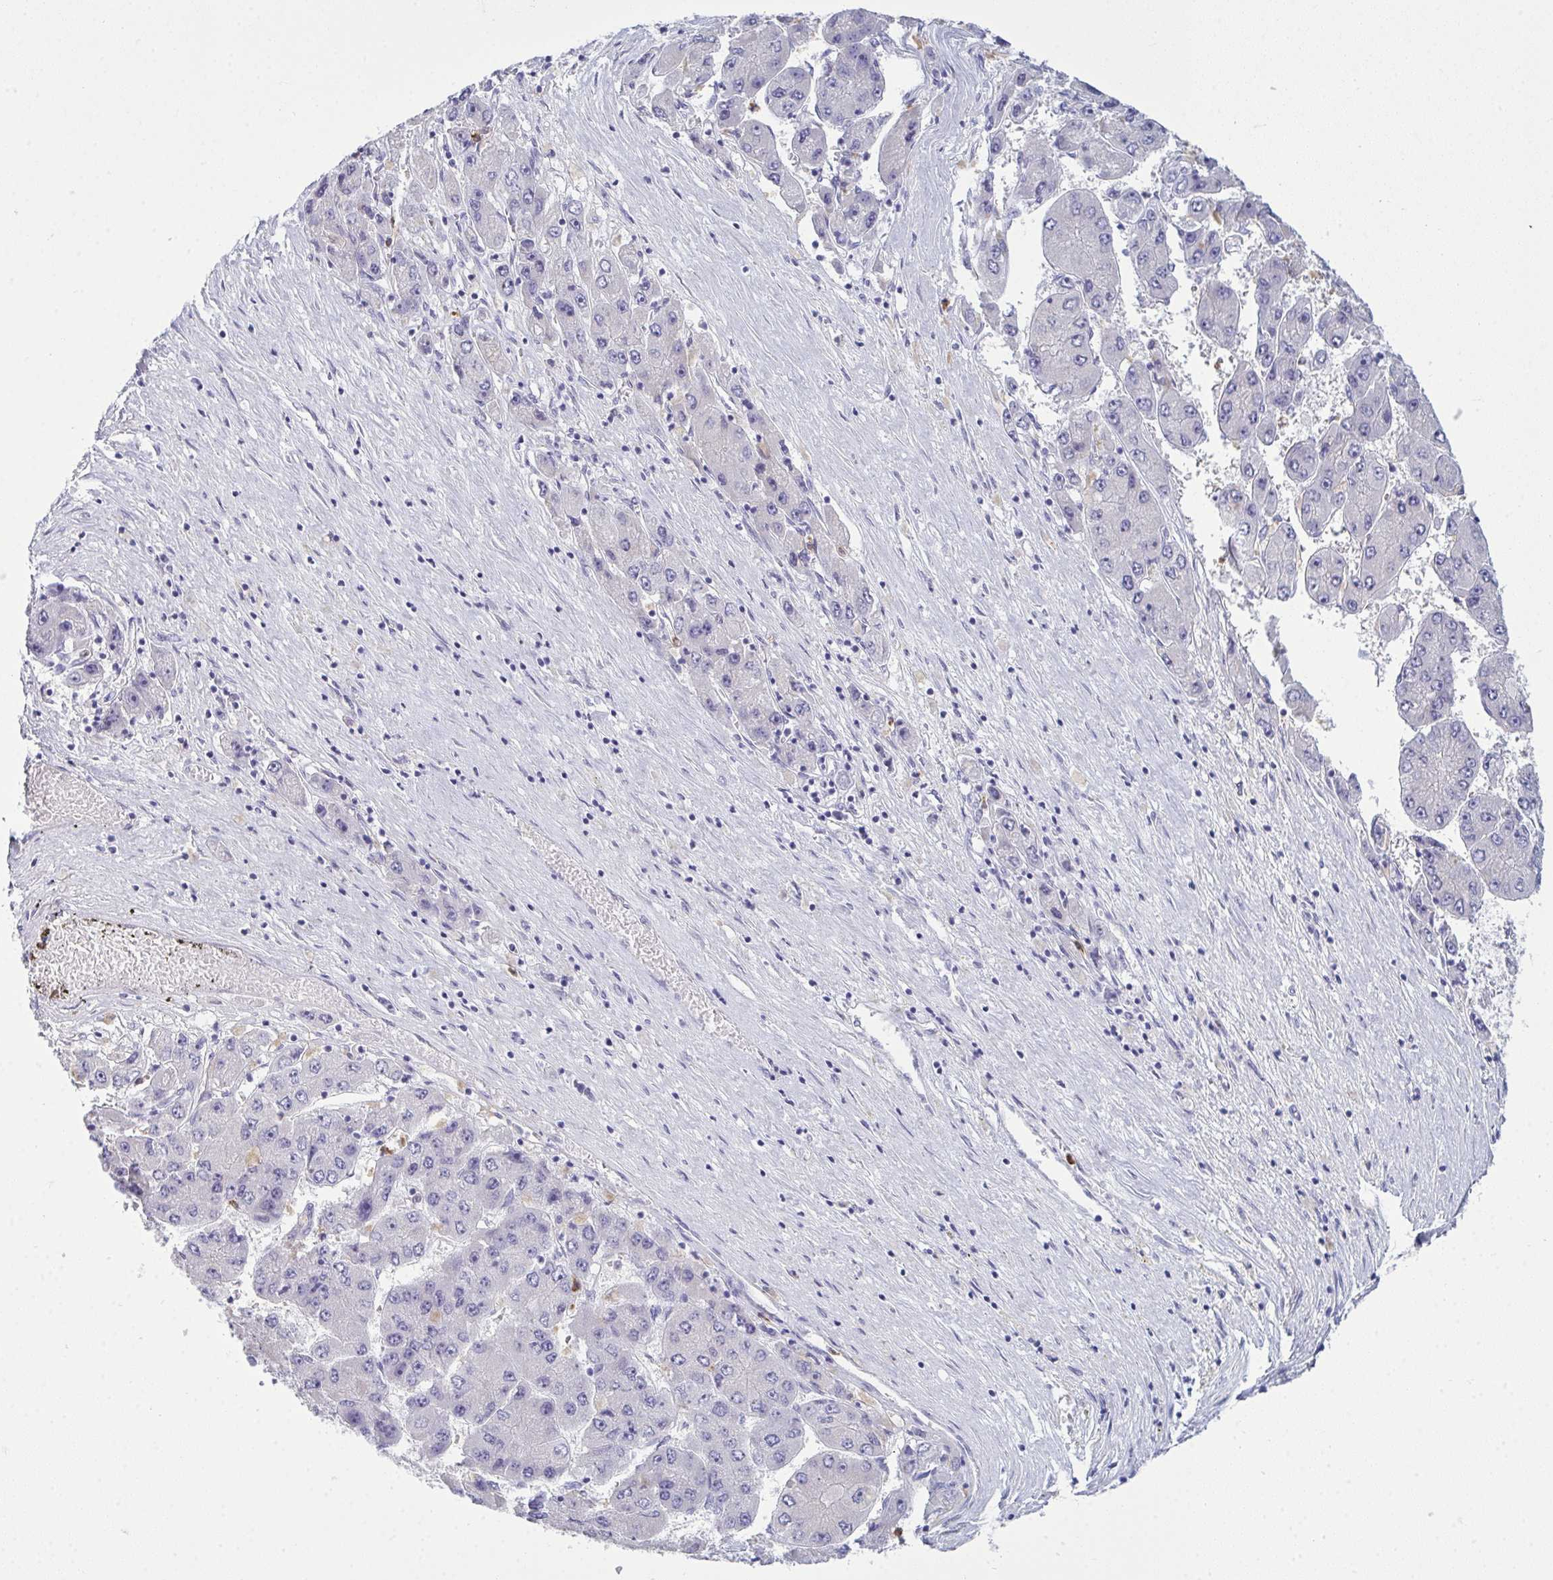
{"staining": {"intensity": "negative", "quantity": "none", "location": "none"}, "tissue": "liver cancer", "cell_type": "Tumor cells", "image_type": "cancer", "snomed": [{"axis": "morphology", "description": "Carcinoma, Hepatocellular, NOS"}, {"axis": "topography", "description": "Liver"}], "caption": "Micrograph shows no protein expression in tumor cells of liver cancer tissue.", "gene": "SERPINB10", "patient": {"sex": "female", "age": 61}}